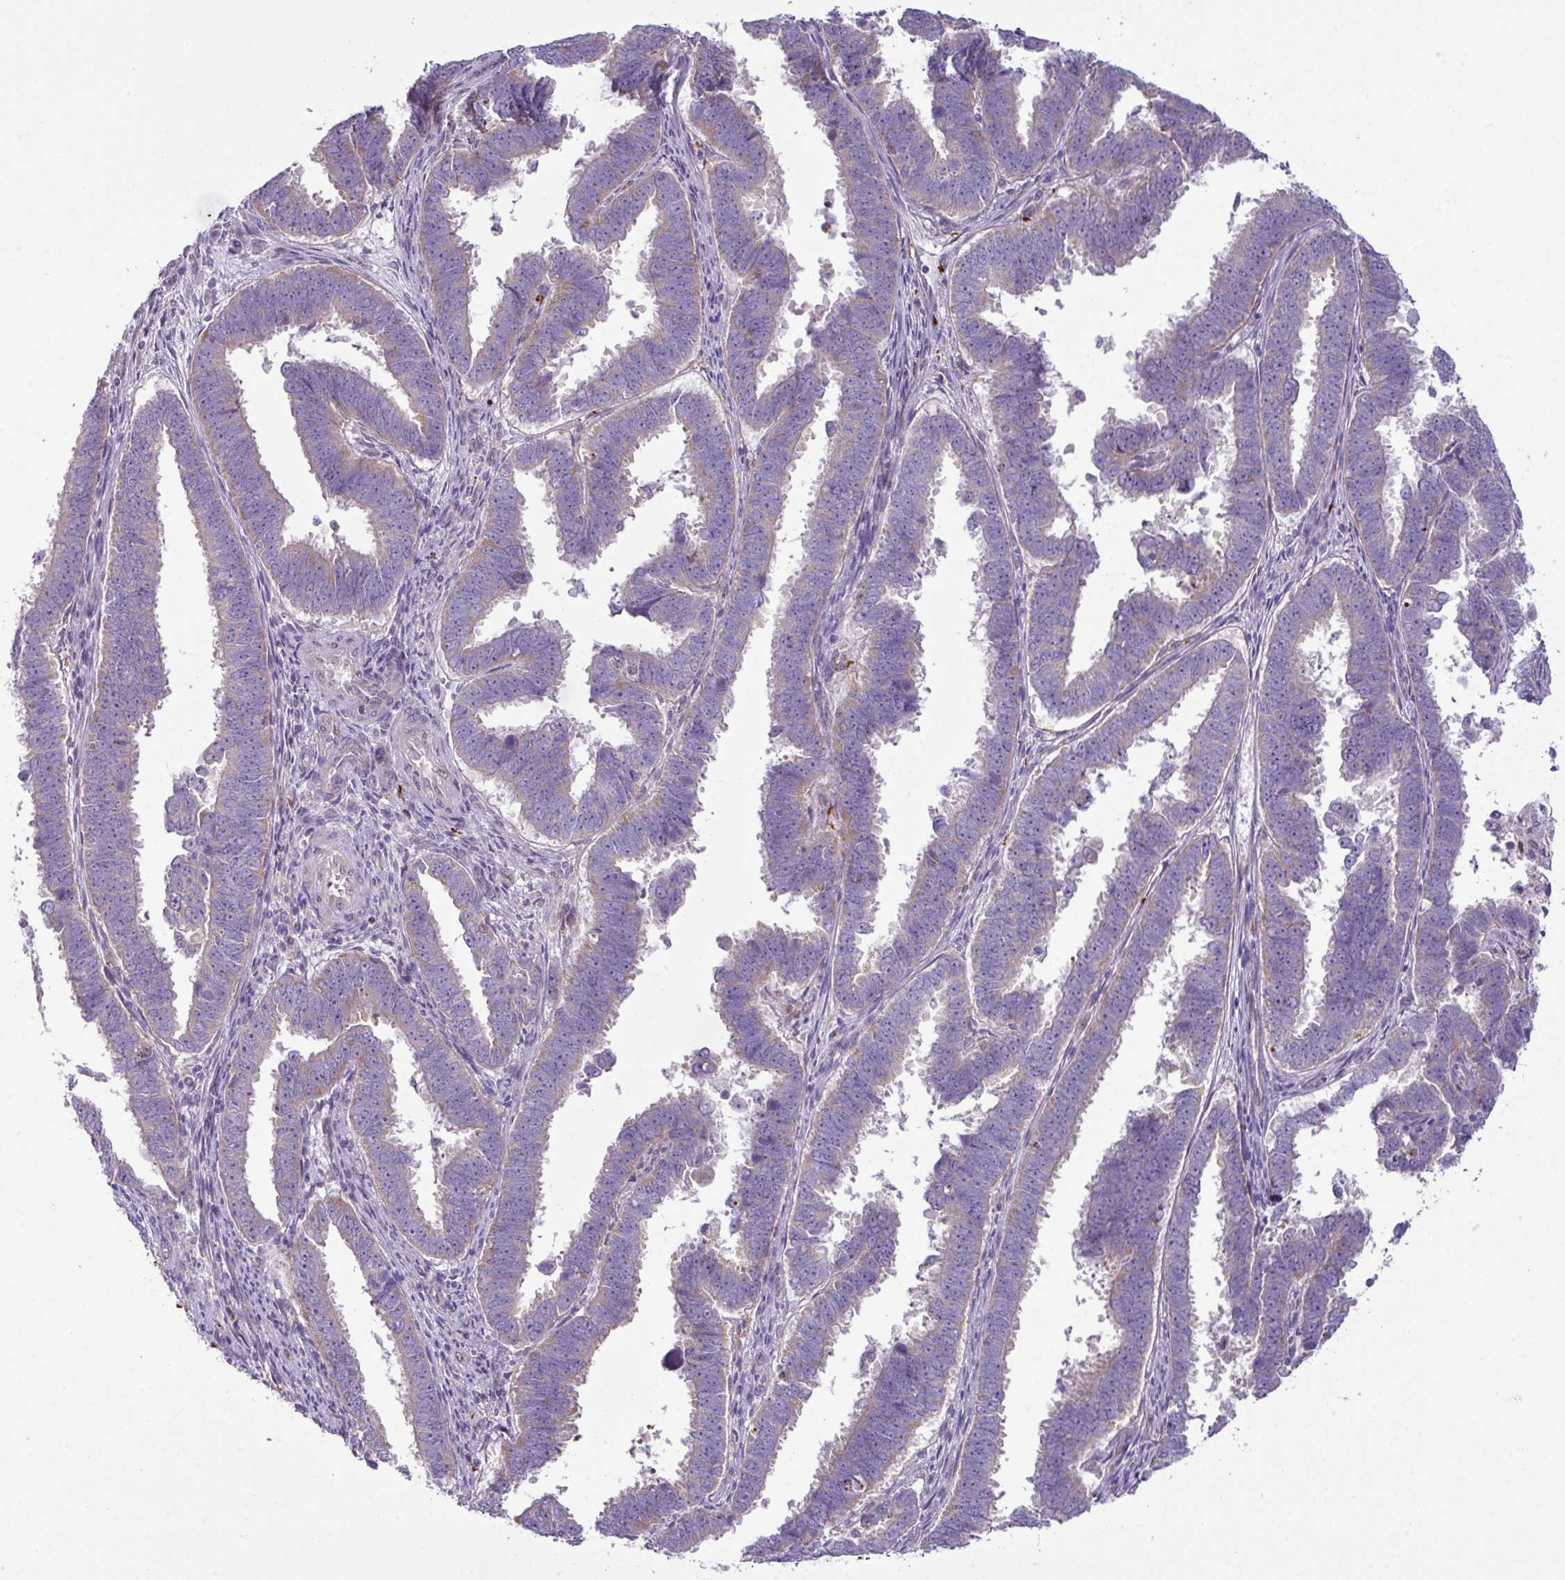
{"staining": {"intensity": "weak", "quantity": ">75%", "location": "cytoplasmic/membranous"}, "tissue": "endometrial cancer", "cell_type": "Tumor cells", "image_type": "cancer", "snomed": [{"axis": "morphology", "description": "Adenocarcinoma, NOS"}, {"axis": "topography", "description": "Endometrium"}], "caption": "Human endometrial adenocarcinoma stained for a protein (brown) shows weak cytoplasmic/membranous positive expression in about >75% of tumor cells.", "gene": "MAK16", "patient": {"sex": "female", "age": 75}}